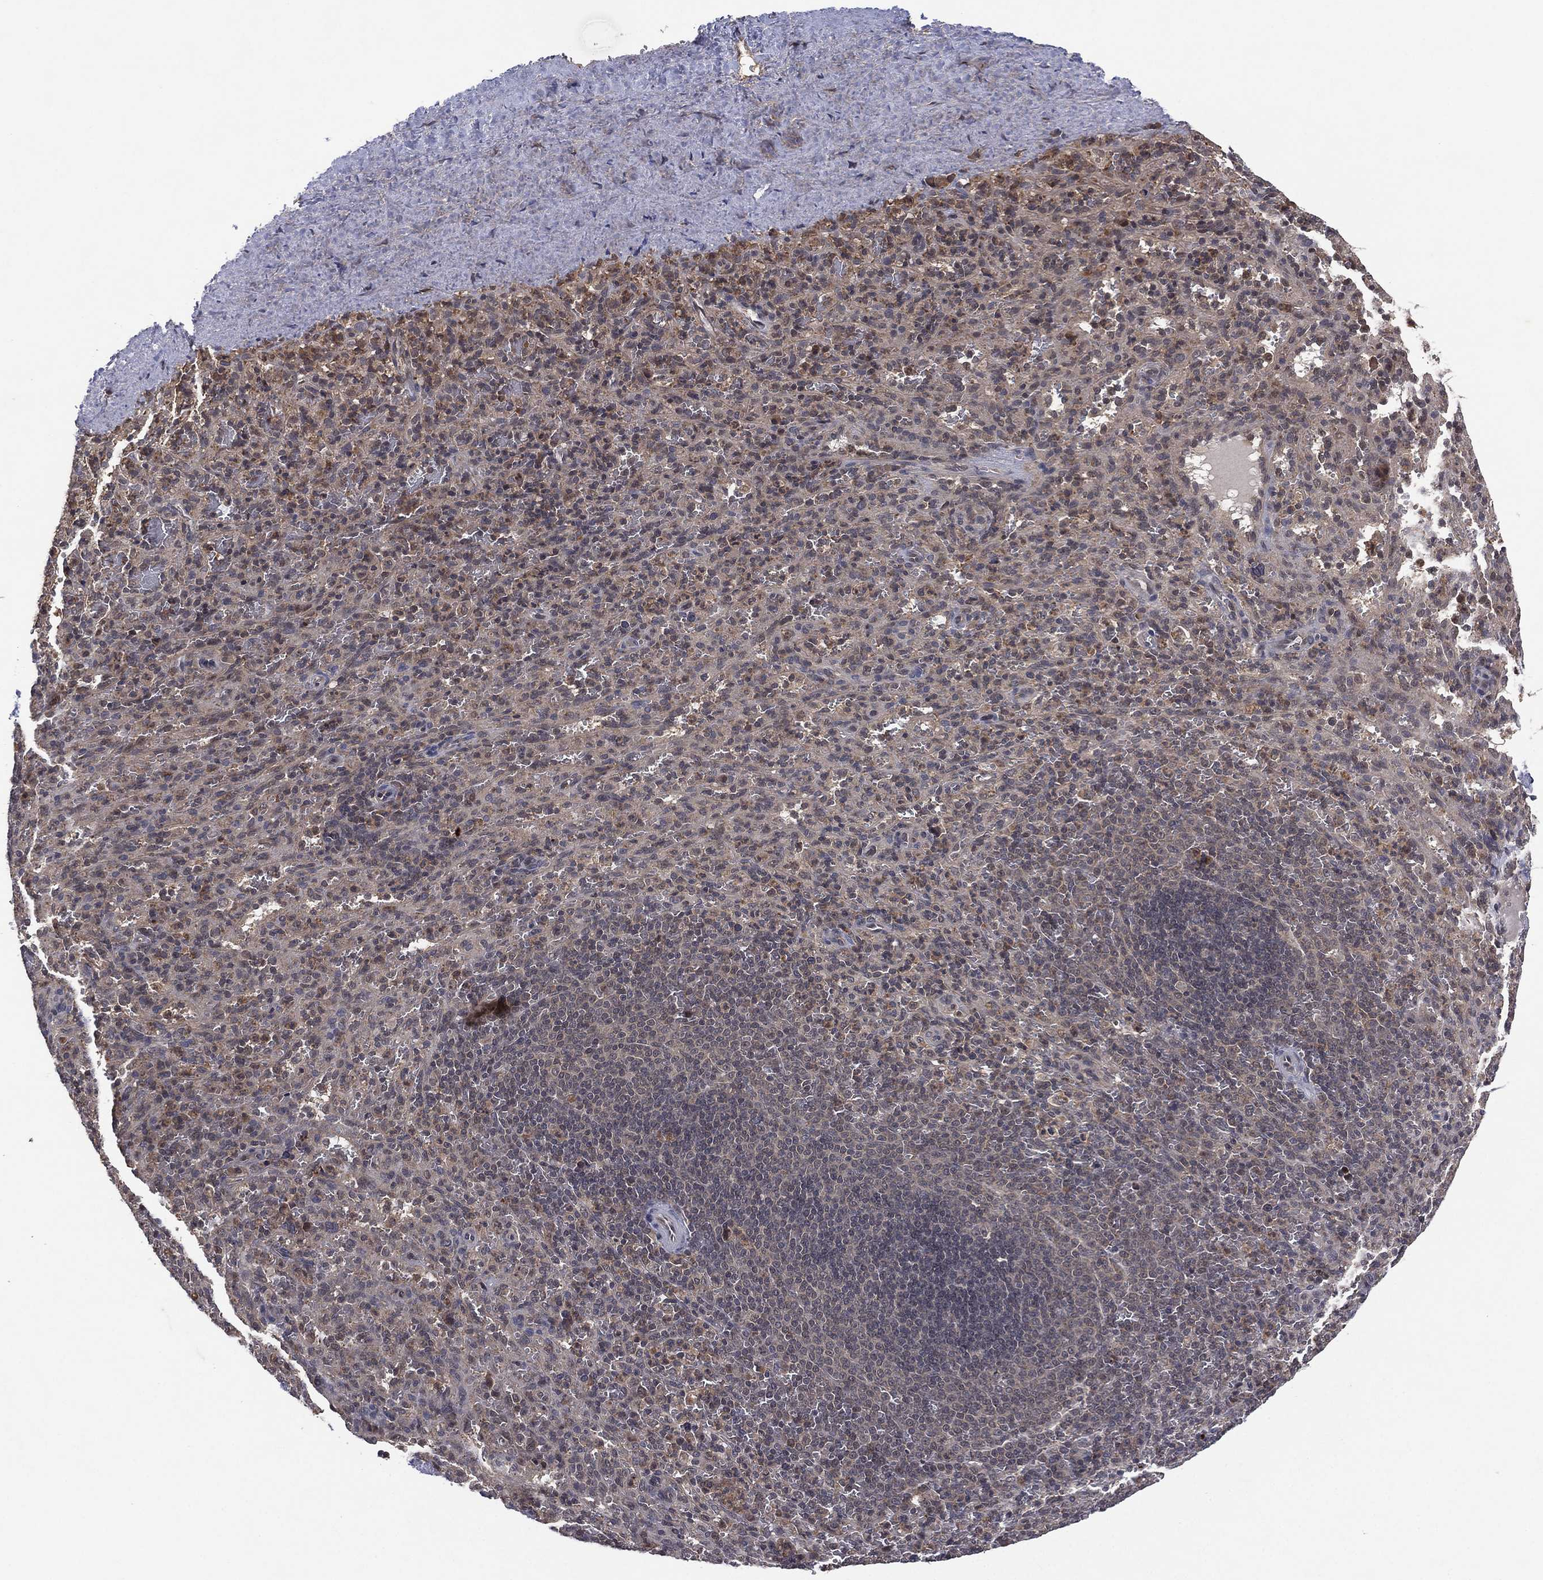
{"staining": {"intensity": "moderate", "quantity": "<25%", "location": "nuclear"}, "tissue": "spleen", "cell_type": "Cells in red pulp", "image_type": "normal", "snomed": [{"axis": "morphology", "description": "Normal tissue, NOS"}, {"axis": "topography", "description": "Spleen"}], "caption": "Spleen stained with immunohistochemistry shows moderate nuclear positivity in approximately <25% of cells in red pulp.", "gene": "ATG4B", "patient": {"sex": "male", "age": 57}}